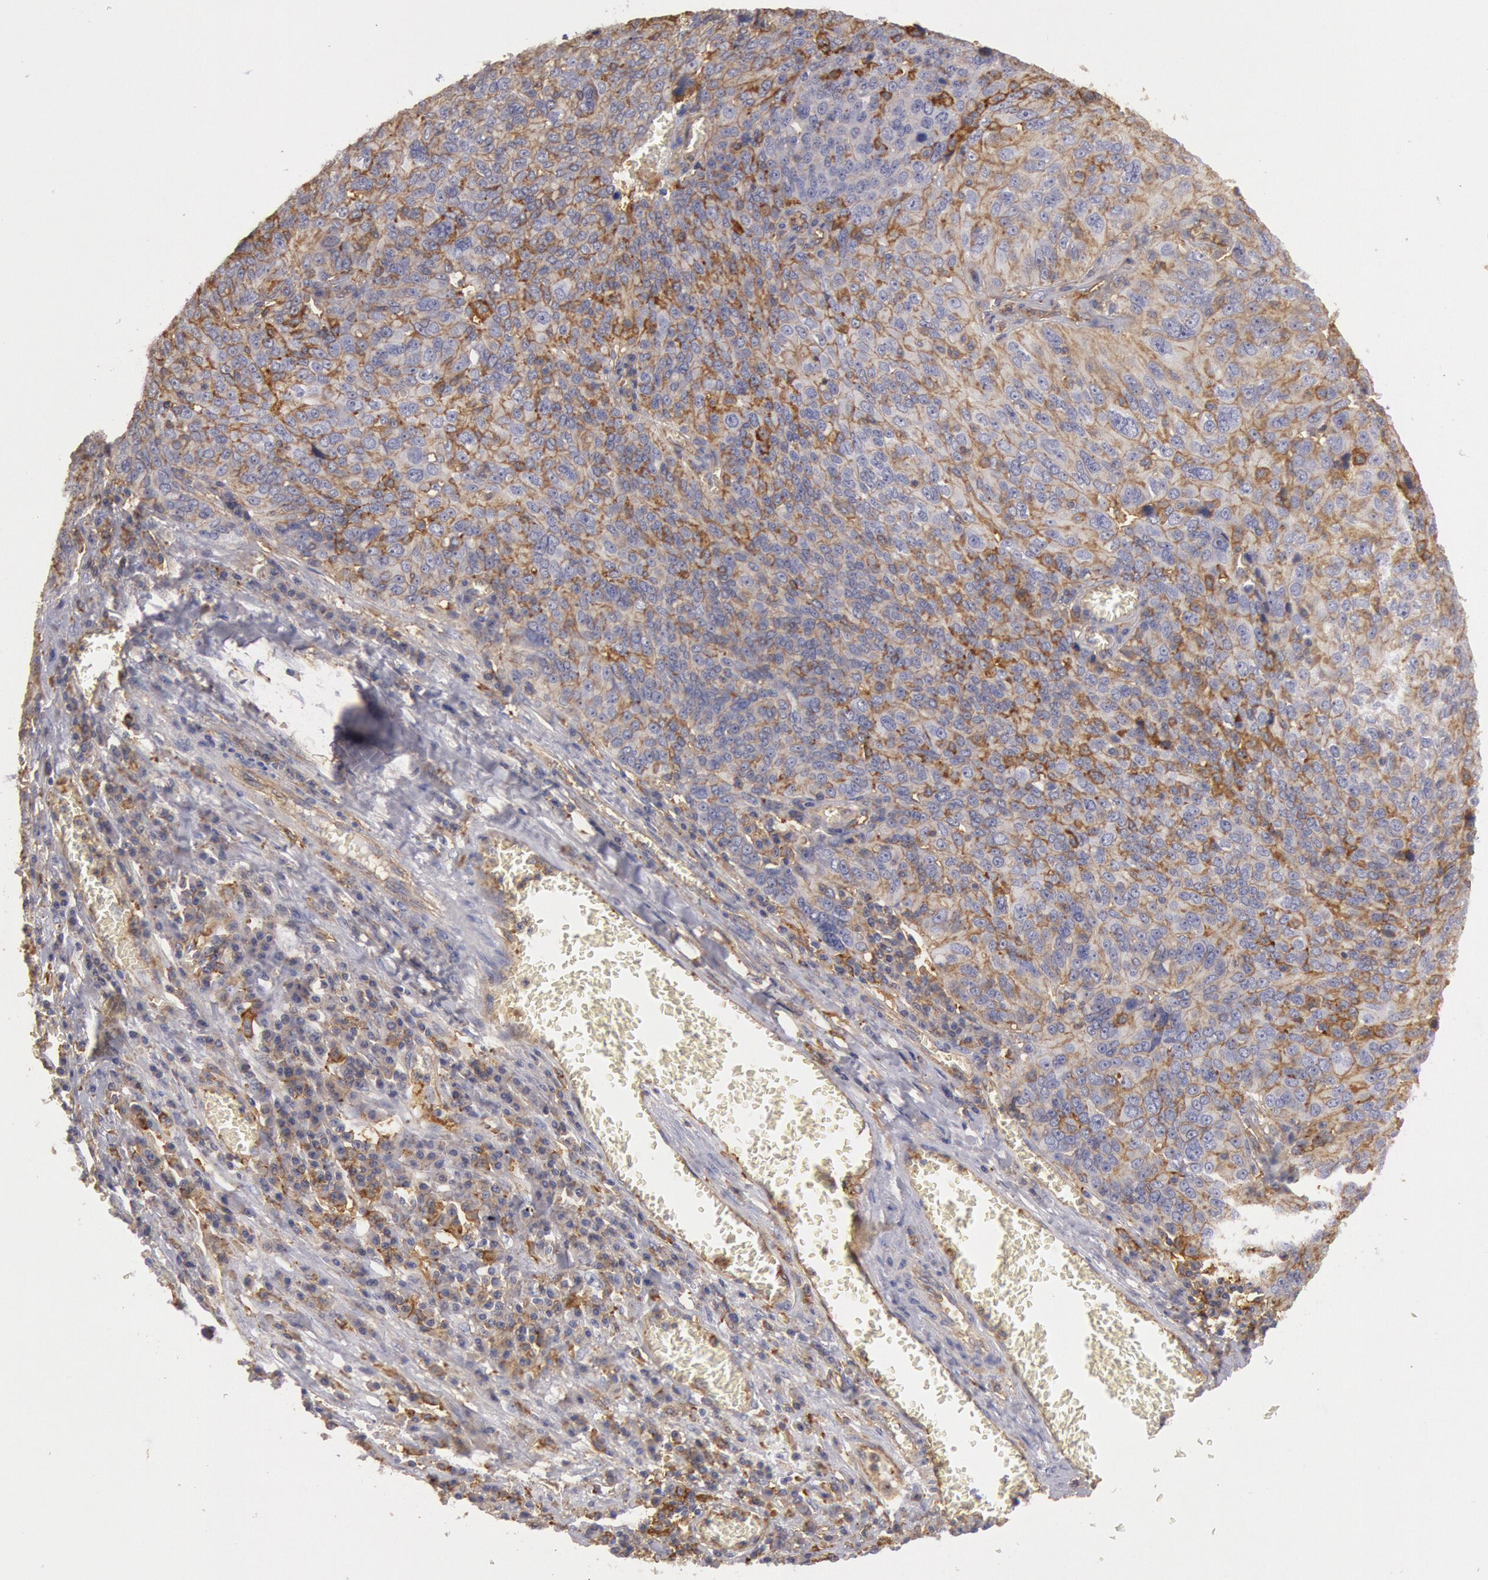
{"staining": {"intensity": "moderate", "quantity": "25%-75%", "location": "cytoplasmic/membranous"}, "tissue": "ovarian cancer", "cell_type": "Tumor cells", "image_type": "cancer", "snomed": [{"axis": "morphology", "description": "Carcinoma, endometroid"}, {"axis": "topography", "description": "Ovary"}], "caption": "This photomicrograph displays immunohistochemistry (IHC) staining of human endometroid carcinoma (ovarian), with medium moderate cytoplasmic/membranous expression in approximately 25%-75% of tumor cells.", "gene": "SNAP23", "patient": {"sex": "female", "age": 75}}